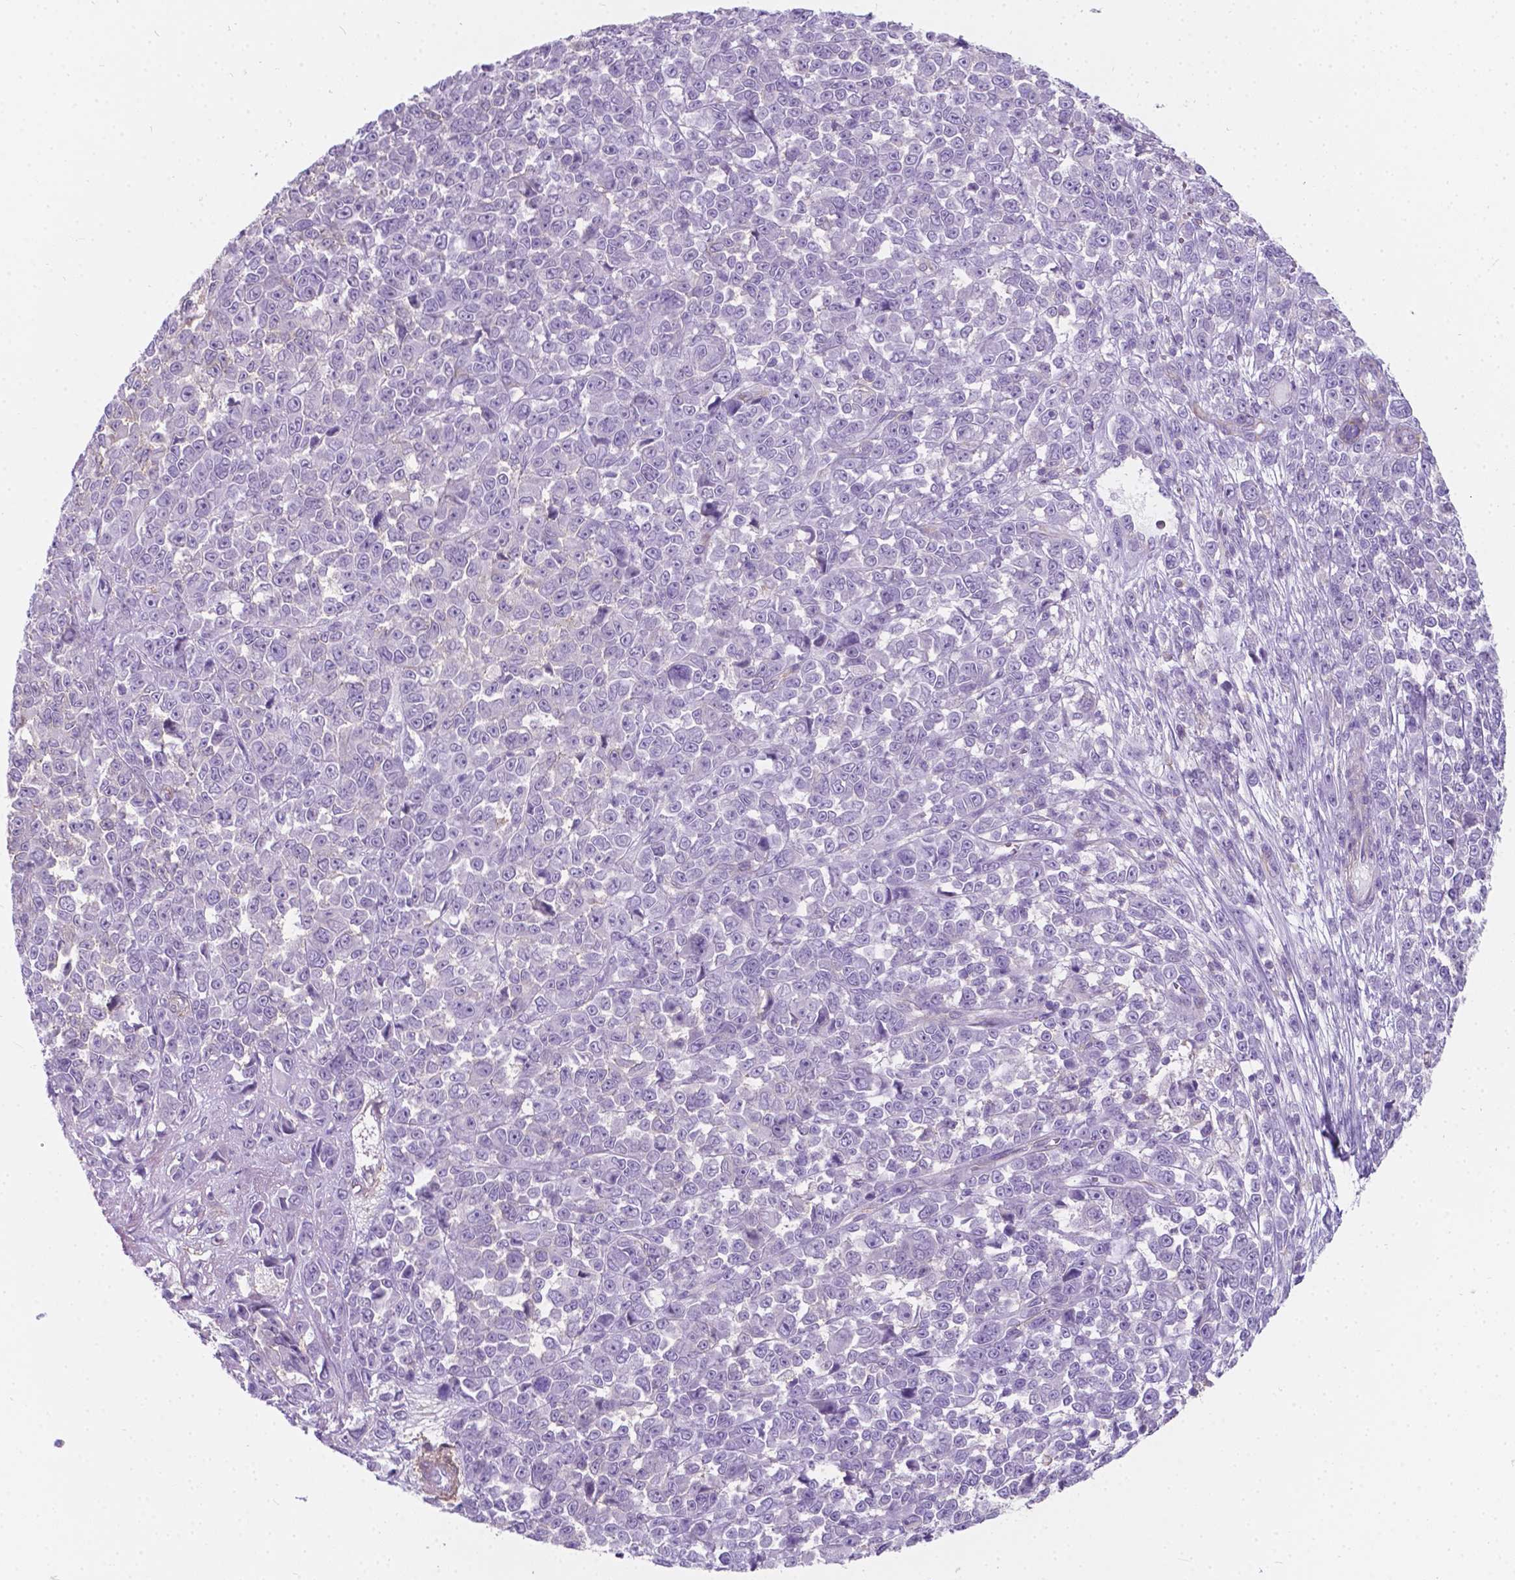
{"staining": {"intensity": "negative", "quantity": "none", "location": "none"}, "tissue": "melanoma", "cell_type": "Tumor cells", "image_type": "cancer", "snomed": [{"axis": "morphology", "description": "Malignant melanoma, NOS"}, {"axis": "topography", "description": "Skin"}], "caption": "Melanoma was stained to show a protein in brown. There is no significant expression in tumor cells.", "gene": "KIAA0040", "patient": {"sex": "female", "age": 95}}